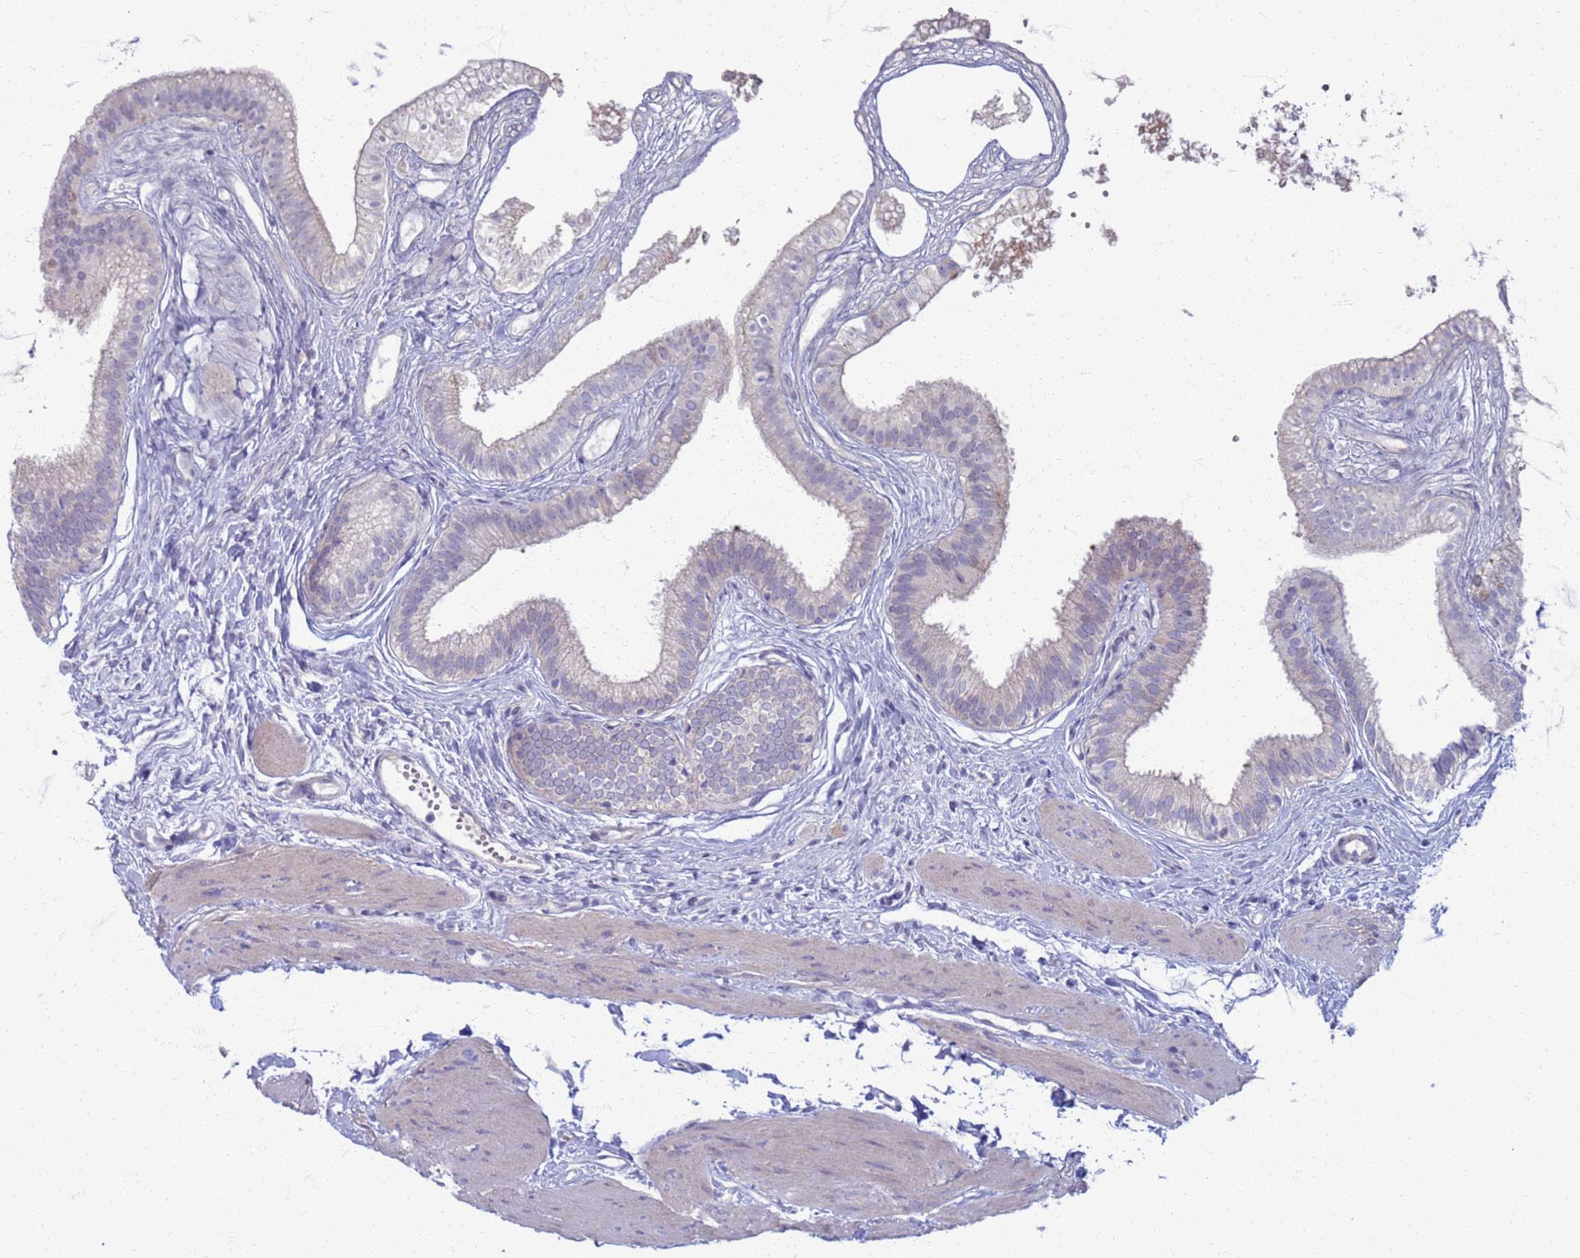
{"staining": {"intensity": "weak", "quantity": "<25%", "location": "cytoplasmic/membranous"}, "tissue": "gallbladder", "cell_type": "Glandular cells", "image_type": "normal", "snomed": [{"axis": "morphology", "description": "Normal tissue, NOS"}, {"axis": "topography", "description": "Gallbladder"}], "caption": "Immunohistochemical staining of unremarkable human gallbladder demonstrates no significant expression in glandular cells. (DAB IHC, high magnification).", "gene": "CLCA2", "patient": {"sex": "female", "age": 54}}